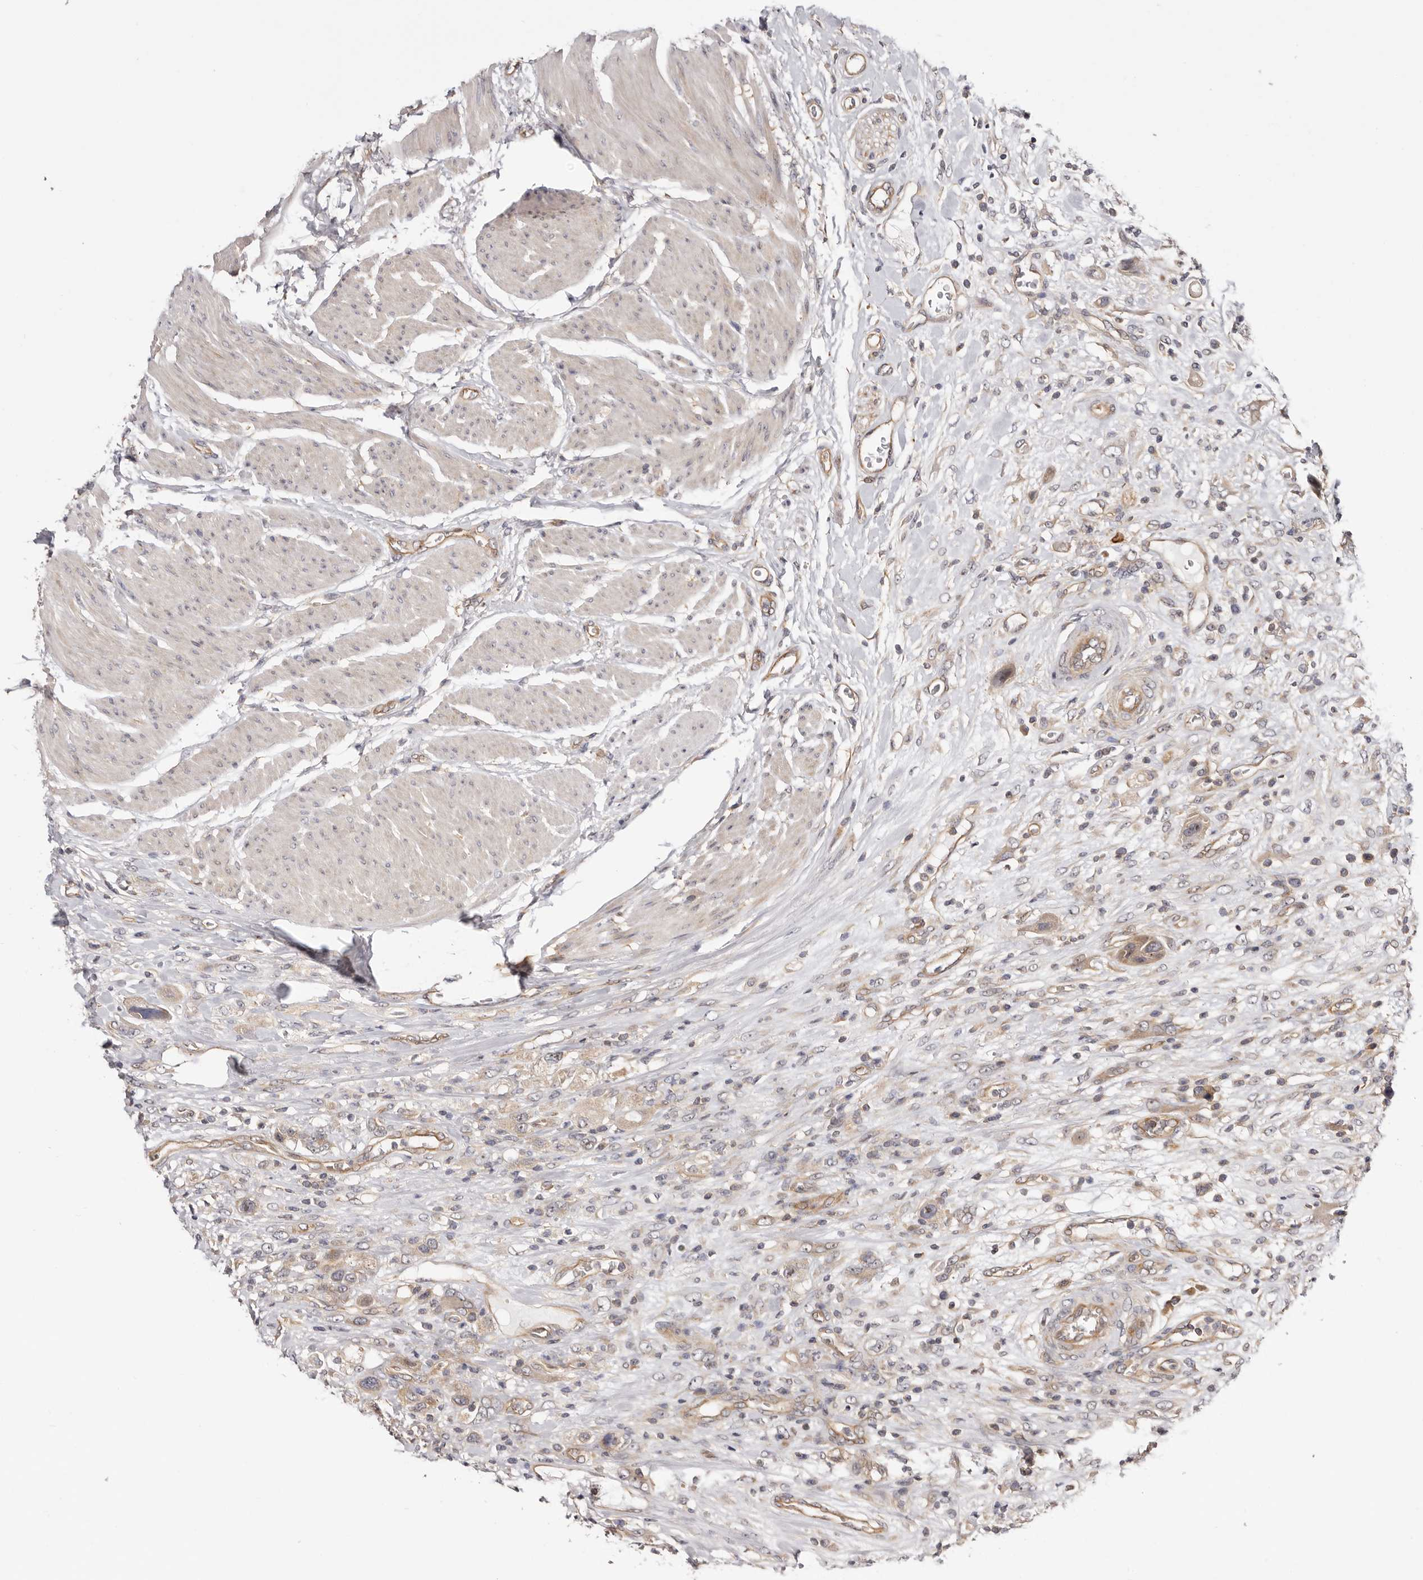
{"staining": {"intensity": "weak", "quantity": ">75%", "location": "cytoplasmic/membranous,nuclear"}, "tissue": "urothelial cancer", "cell_type": "Tumor cells", "image_type": "cancer", "snomed": [{"axis": "morphology", "description": "Urothelial carcinoma, High grade"}, {"axis": "topography", "description": "Urinary bladder"}], "caption": "DAB immunohistochemical staining of high-grade urothelial carcinoma demonstrates weak cytoplasmic/membranous and nuclear protein expression in approximately >75% of tumor cells.", "gene": "PANK4", "patient": {"sex": "male", "age": 50}}